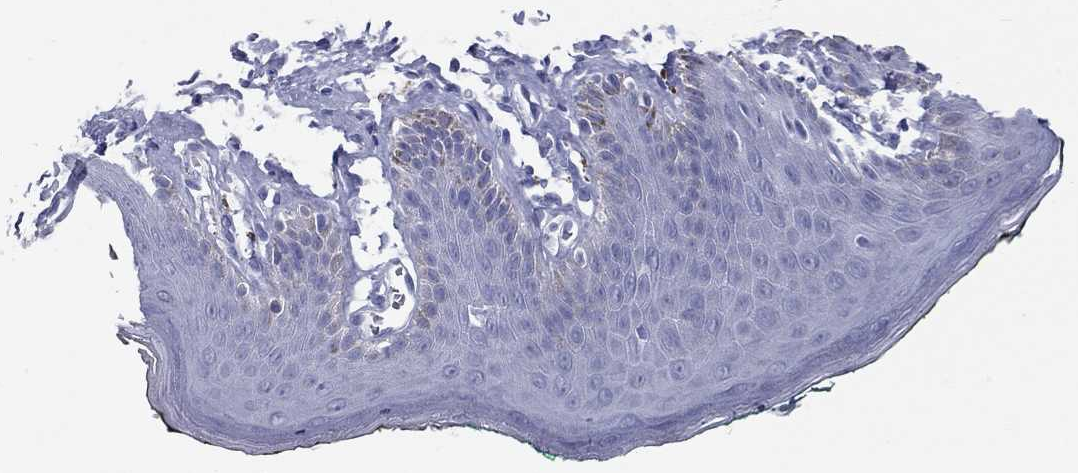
{"staining": {"intensity": "negative", "quantity": "none", "location": "none"}, "tissue": "skin", "cell_type": "Epidermal cells", "image_type": "normal", "snomed": [{"axis": "morphology", "description": "Normal tissue, NOS"}, {"axis": "topography", "description": "Vulva"}, {"axis": "topography", "description": "Peripheral nerve tissue"}], "caption": "The immunohistochemistry micrograph has no significant expression in epidermal cells of skin. (DAB immunohistochemistry (IHC) with hematoxylin counter stain).", "gene": "KIRREL2", "patient": {"sex": "female", "age": 66}}